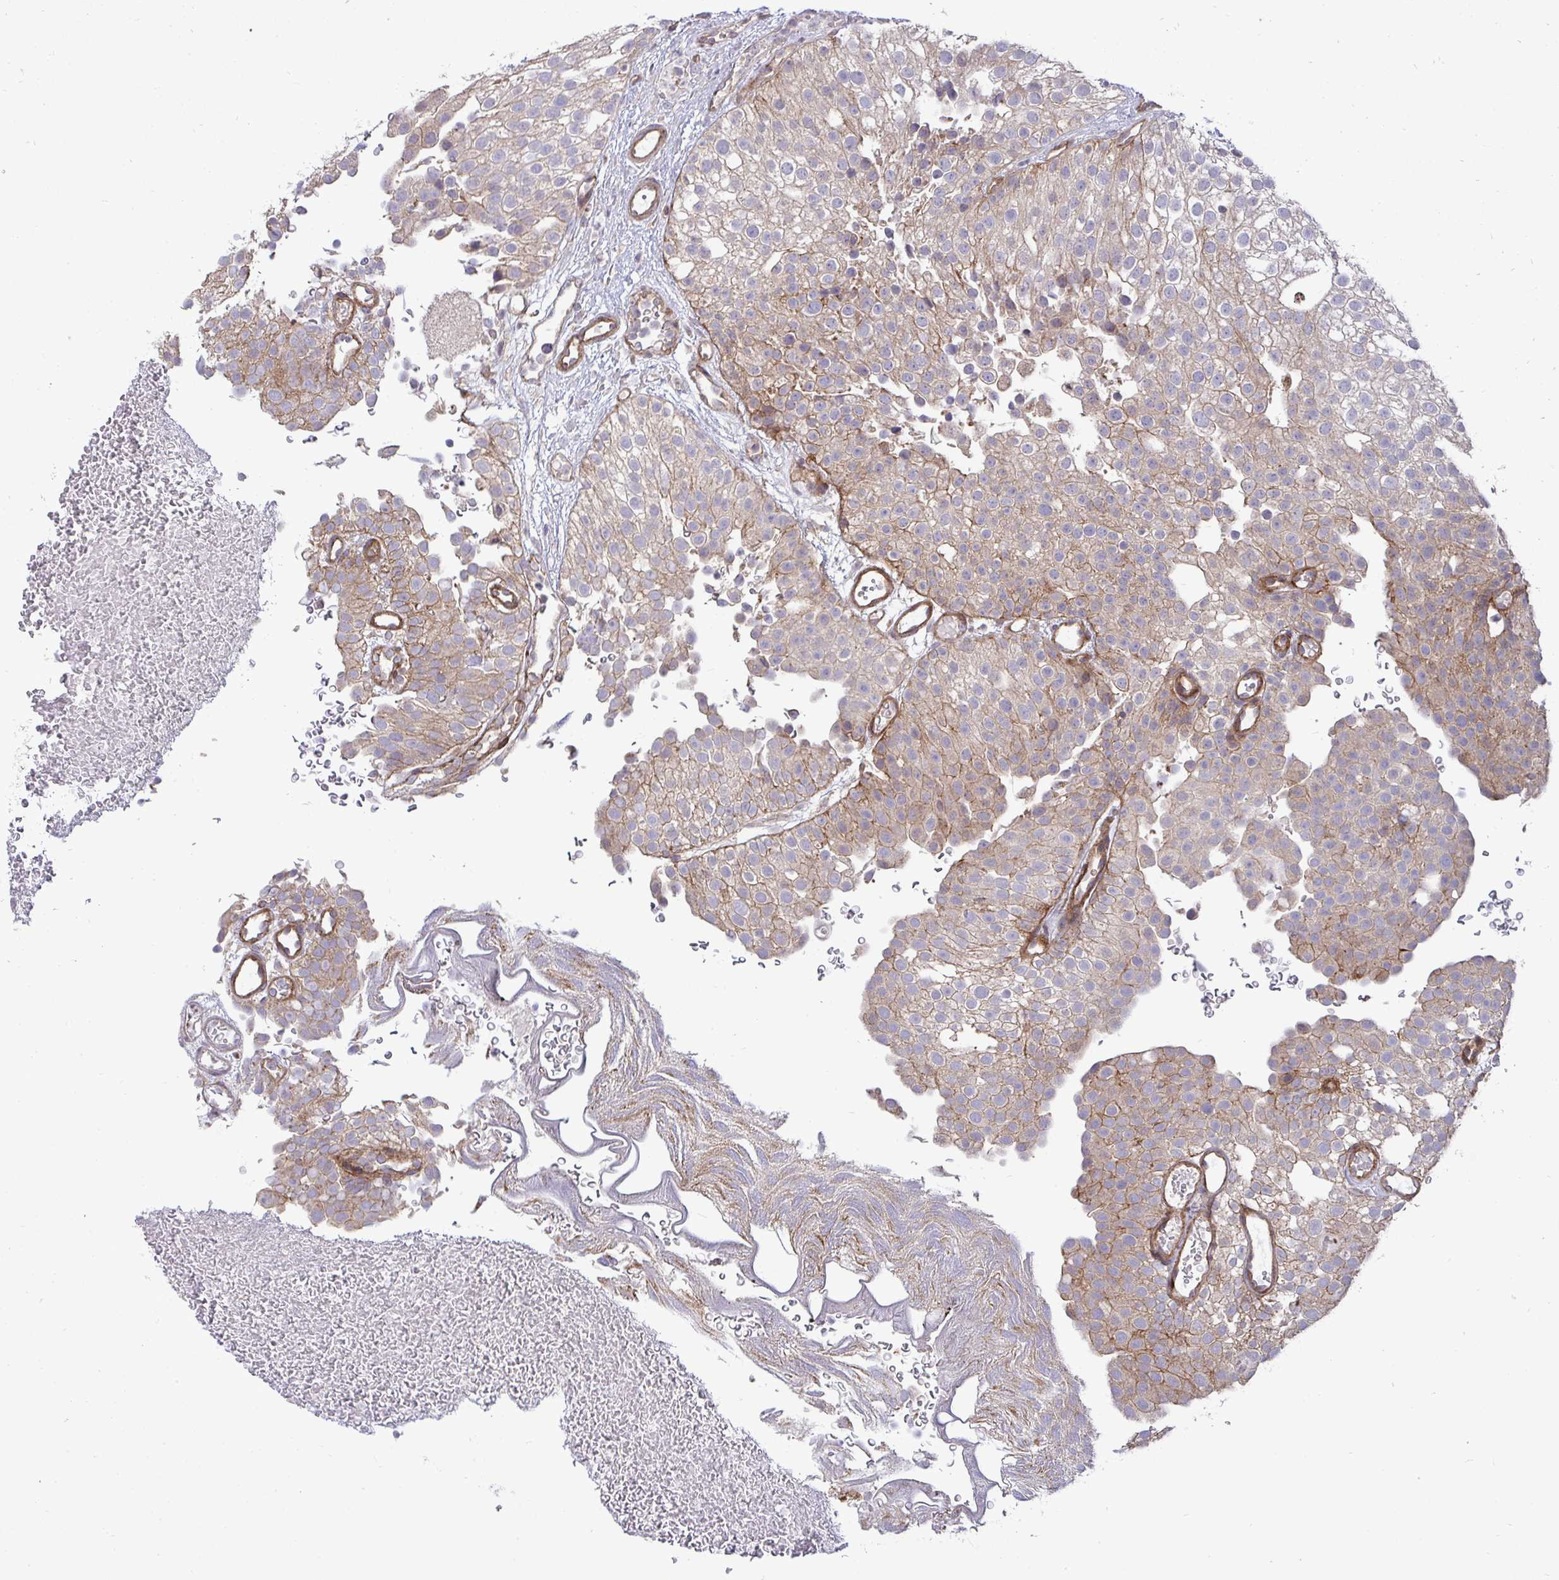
{"staining": {"intensity": "moderate", "quantity": "25%-75%", "location": "cytoplasmic/membranous"}, "tissue": "urothelial cancer", "cell_type": "Tumor cells", "image_type": "cancer", "snomed": [{"axis": "morphology", "description": "Urothelial carcinoma, Low grade"}, {"axis": "topography", "description": "Urinary bladder"}], "caption": "A brown stain highlights moderate cytoplasmic/membranous positivity of a protein in human urothelial cancer tumor cells.", "gene": "SH2D1B", "patient": {"sex": "male", "age": 78}}